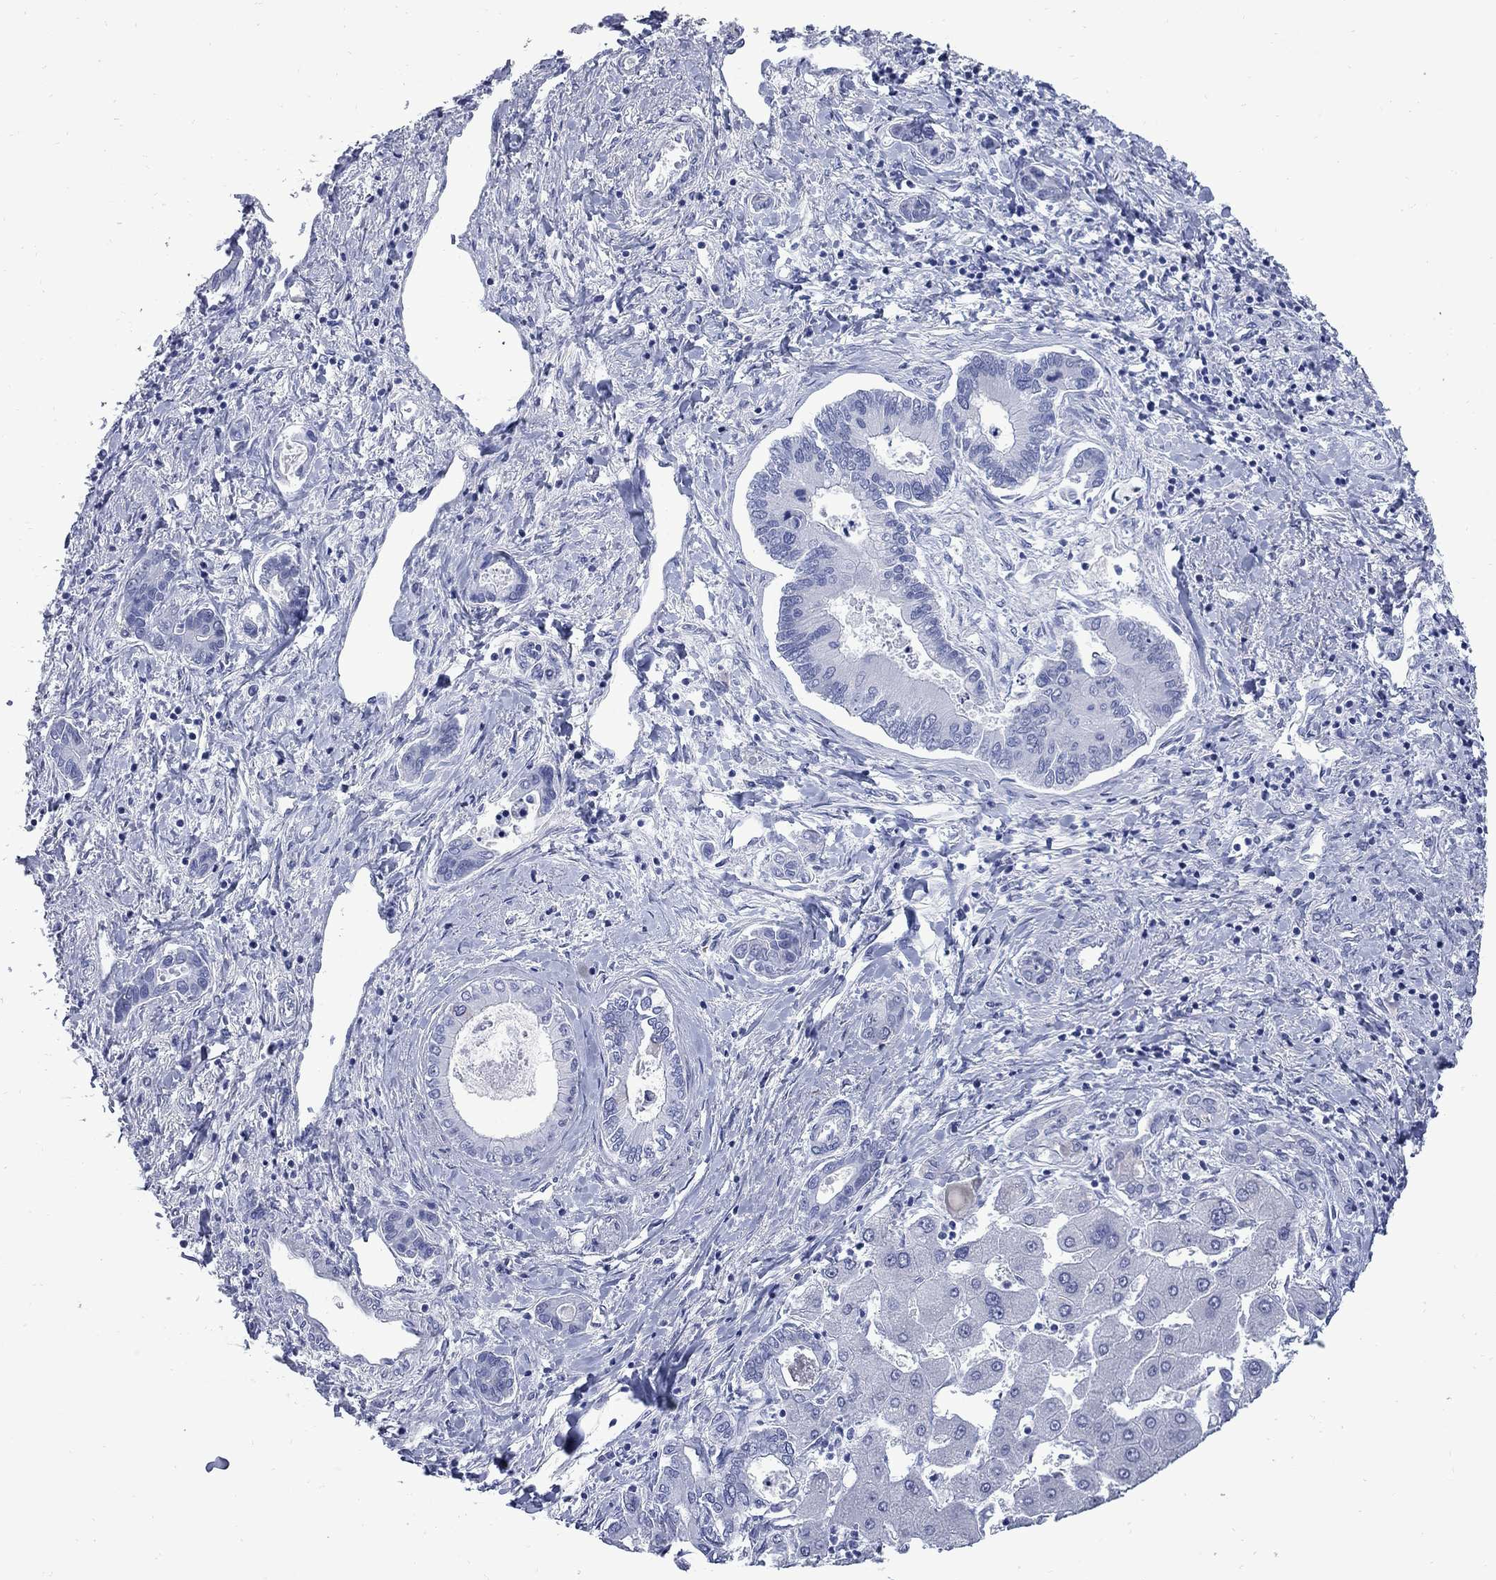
{"staining": {"intensity": "negative", "quantity": "none", "location": "none"}, "tissue": "liver cancer", "cell_type": "Tumor cells", "image_type": "cancer", "snomed": [{"axis": "morphology", "description": "Cholangiocarcinoma"}, {"axis": "topography", "description": "Liver"}], "caption": "Tumor cells are negative for brown protein staining in liver cancer (cholangiocarcinoma).", "gene": "TACC3", "patient": {"sex": "male", "age": 66}}